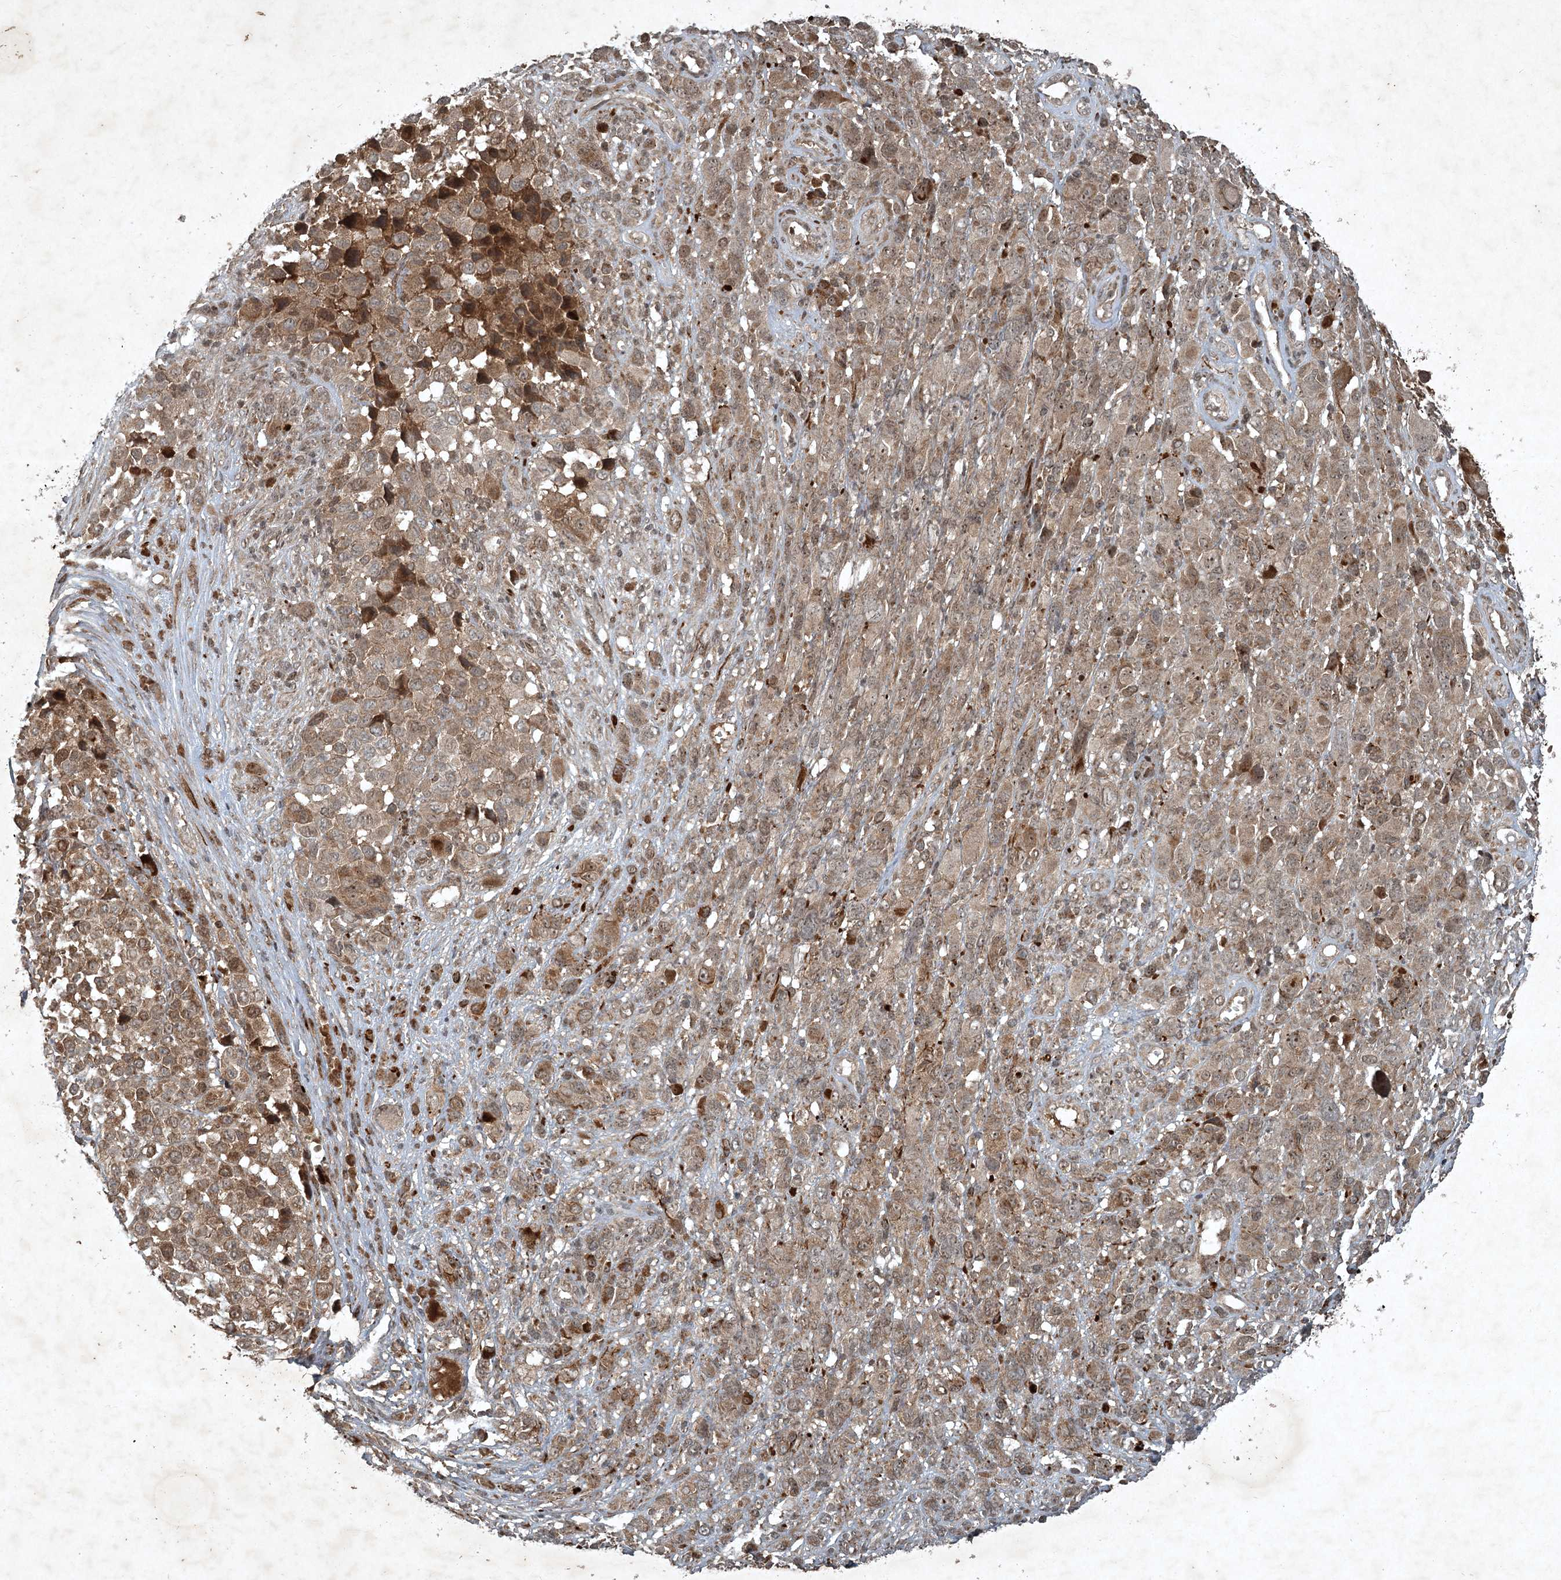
{"staining": {"intensity": "moderate", "quantity": ">75%", "location": "cytoplasmic/membranous,nuclear"}, "tissue": "melanoma", "cell_type": "Tumor cells", "image_type": "cancer", "snomed": [{"axis": "morphology", "description": "Malignant melanoma, NOS"}, {"axis": "topography", "description": "Skin of trunk"}], "caption": "Immunohistochemical staining of human melanoma exhibits medium levels of moderate cytoplasmic/membranous and nuclear protein positivity in about >75% of tumor cells.", "gene": "UNC93A", "patient": {"sex": "male", "age": 71}}